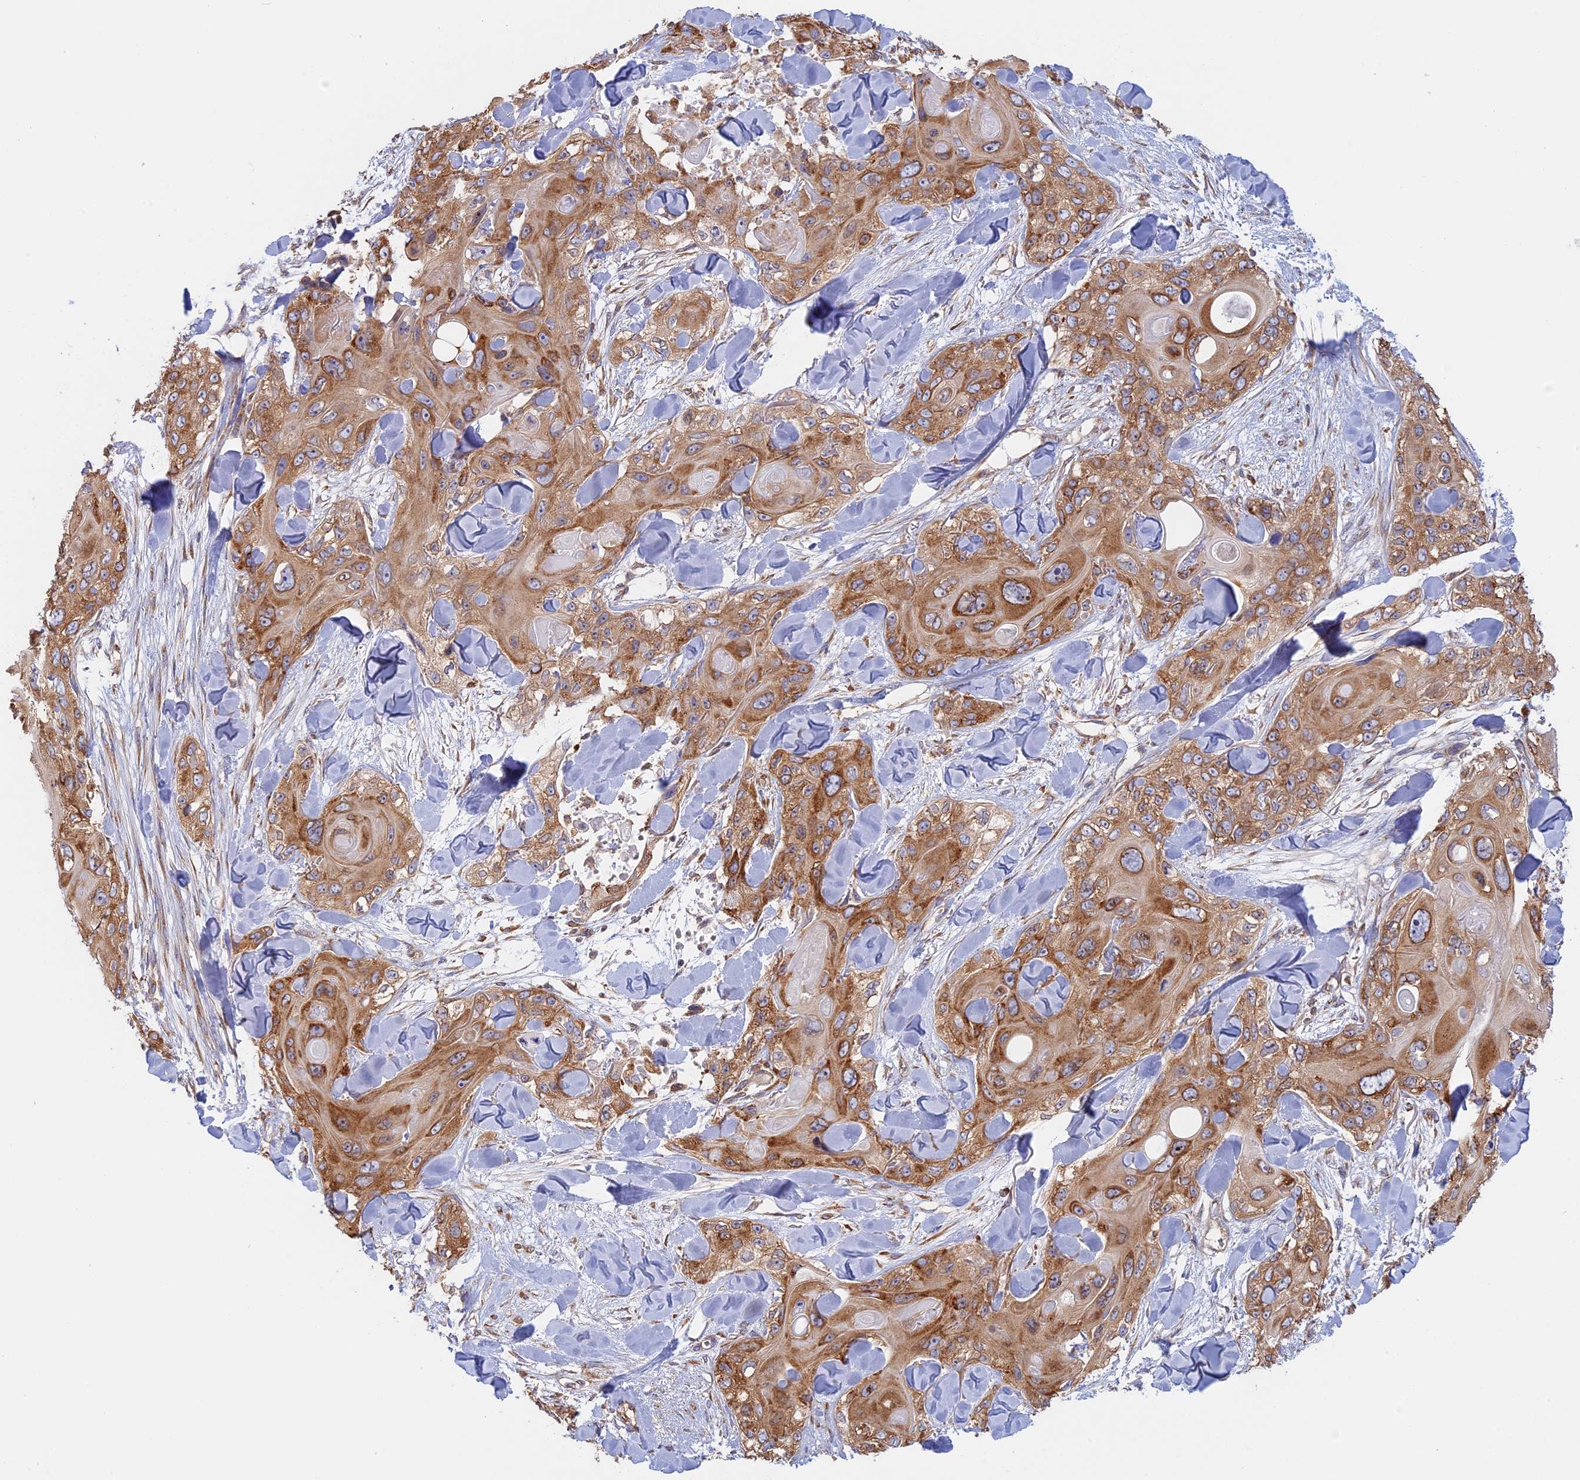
{"staining": {"intensity": "moderate", "quantity": ">75%", "location": "cytoplasmic/membranous"}, "tissue": "skin cancer", "cell_type": "Tumor cells", "image_type": "cancer", "snomed": [{"axis": "morphology", "description": "Normal tissue, NOS"}, {"axis": "morphology", "description": "Squamous cell carcinoma, NOS"}, {"axis": "topography", "description": "Skin"}], "caption": "DAB immunohistochemical staining of human skin cancer (squamous cell carcinoma) displays moderate cytoplasmic/membranous protein expression in approximately >75% of tumor cells.", "gene": "GMIP", "patient": {"sex": "male", "age": 72}}